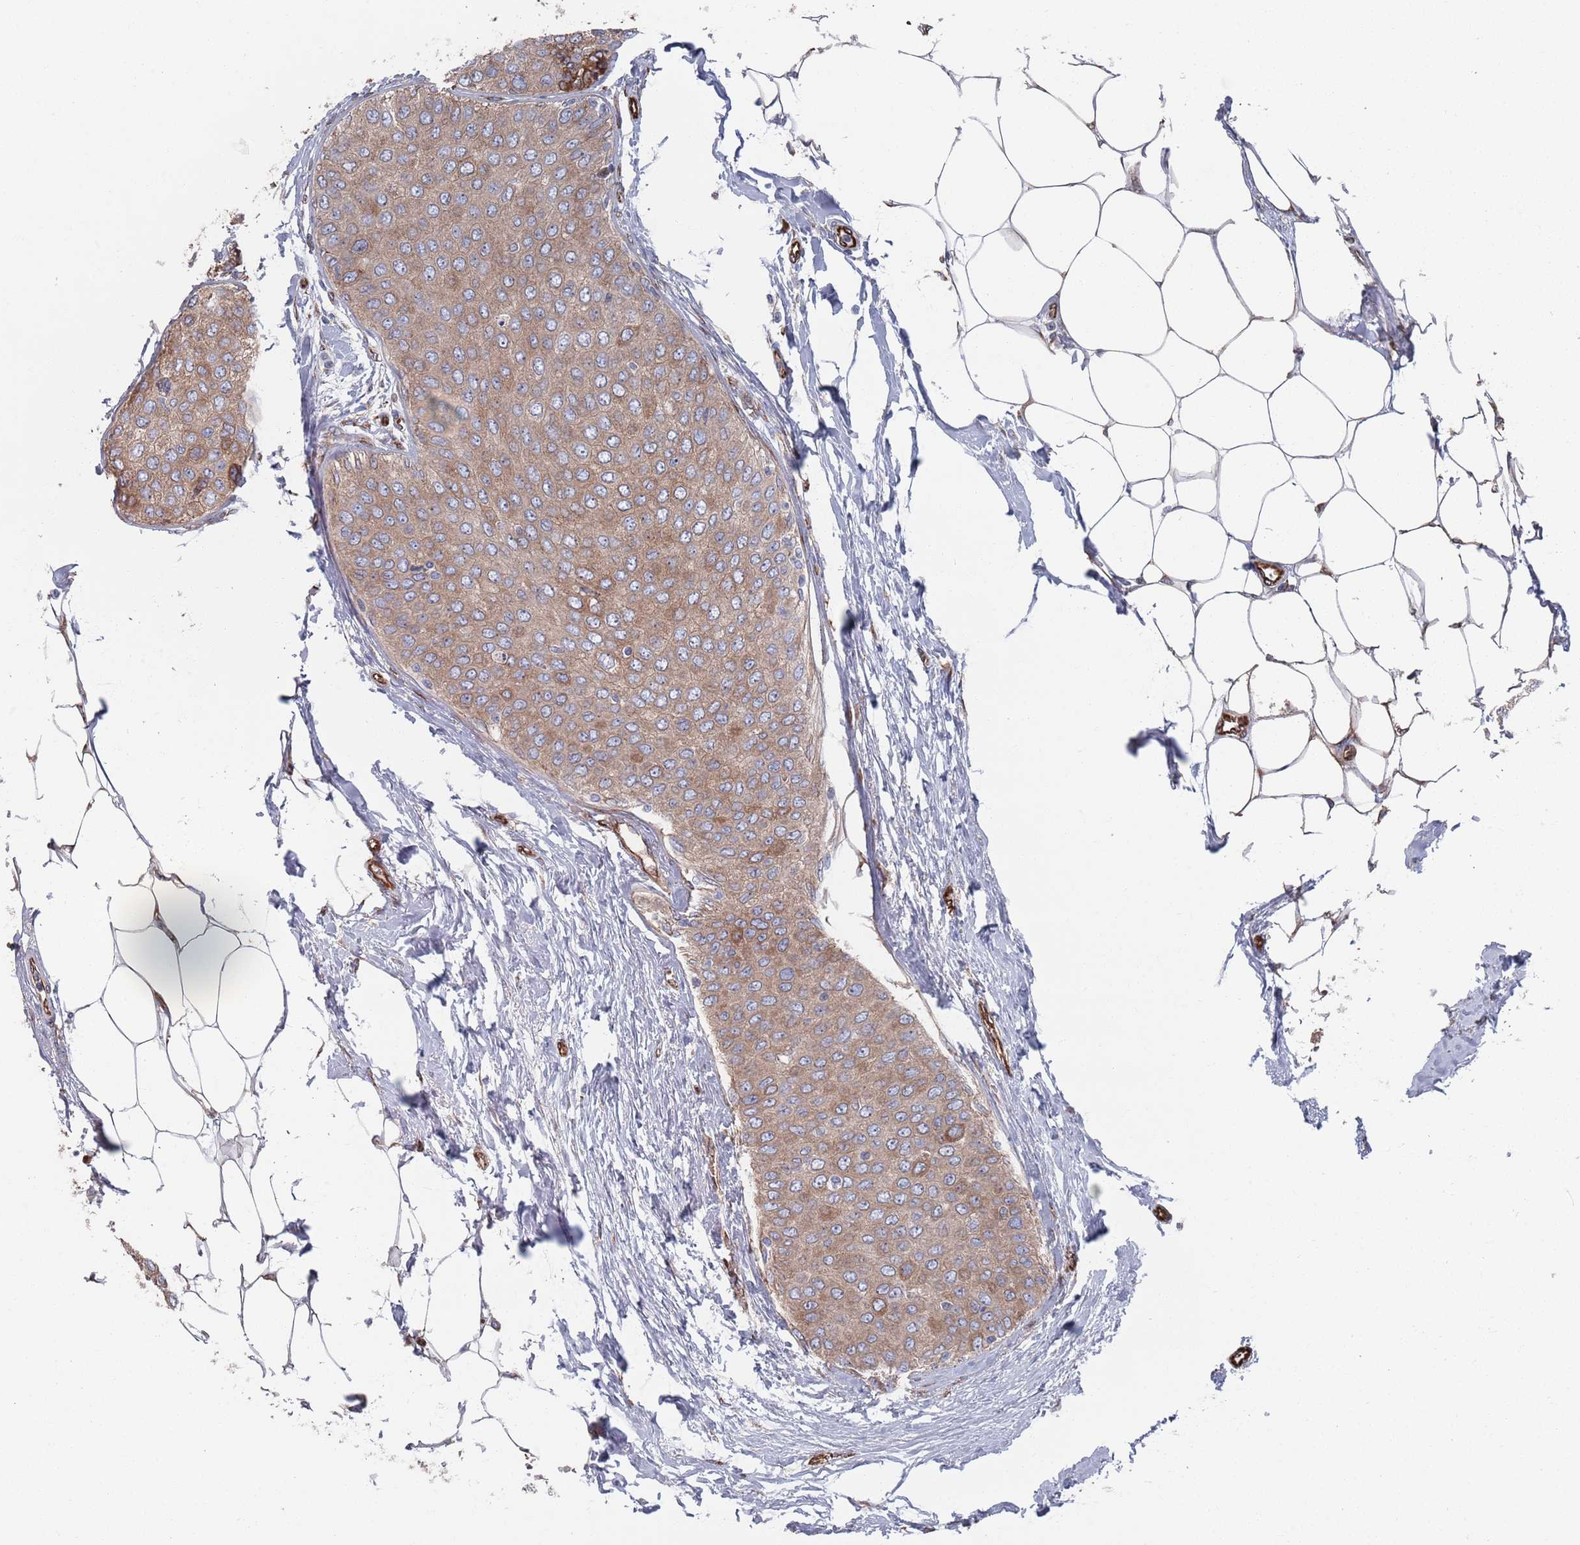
{"staining": {"intensity": "moderate", "quantity": "25%-75%", "location": "cytoplasmic/membranous"}, "tissue": "breast cancer", "cell_type": "Tumor cells", "image_type": "cancer", "snomed": [{"axis": "morphology", "description": "Duct carcinoma"}, {"axis": "topography", "description": "Breast"}], "caption": "Tumor cells demonstrate medium levels of moderate cytoplasmic/membranous expression in approximately 25%-75% of cells in breast cancer (infiltrating ductal carcinoma).", "gene": "CCDC106", "patient": {"sex": "female", "age": 72}}